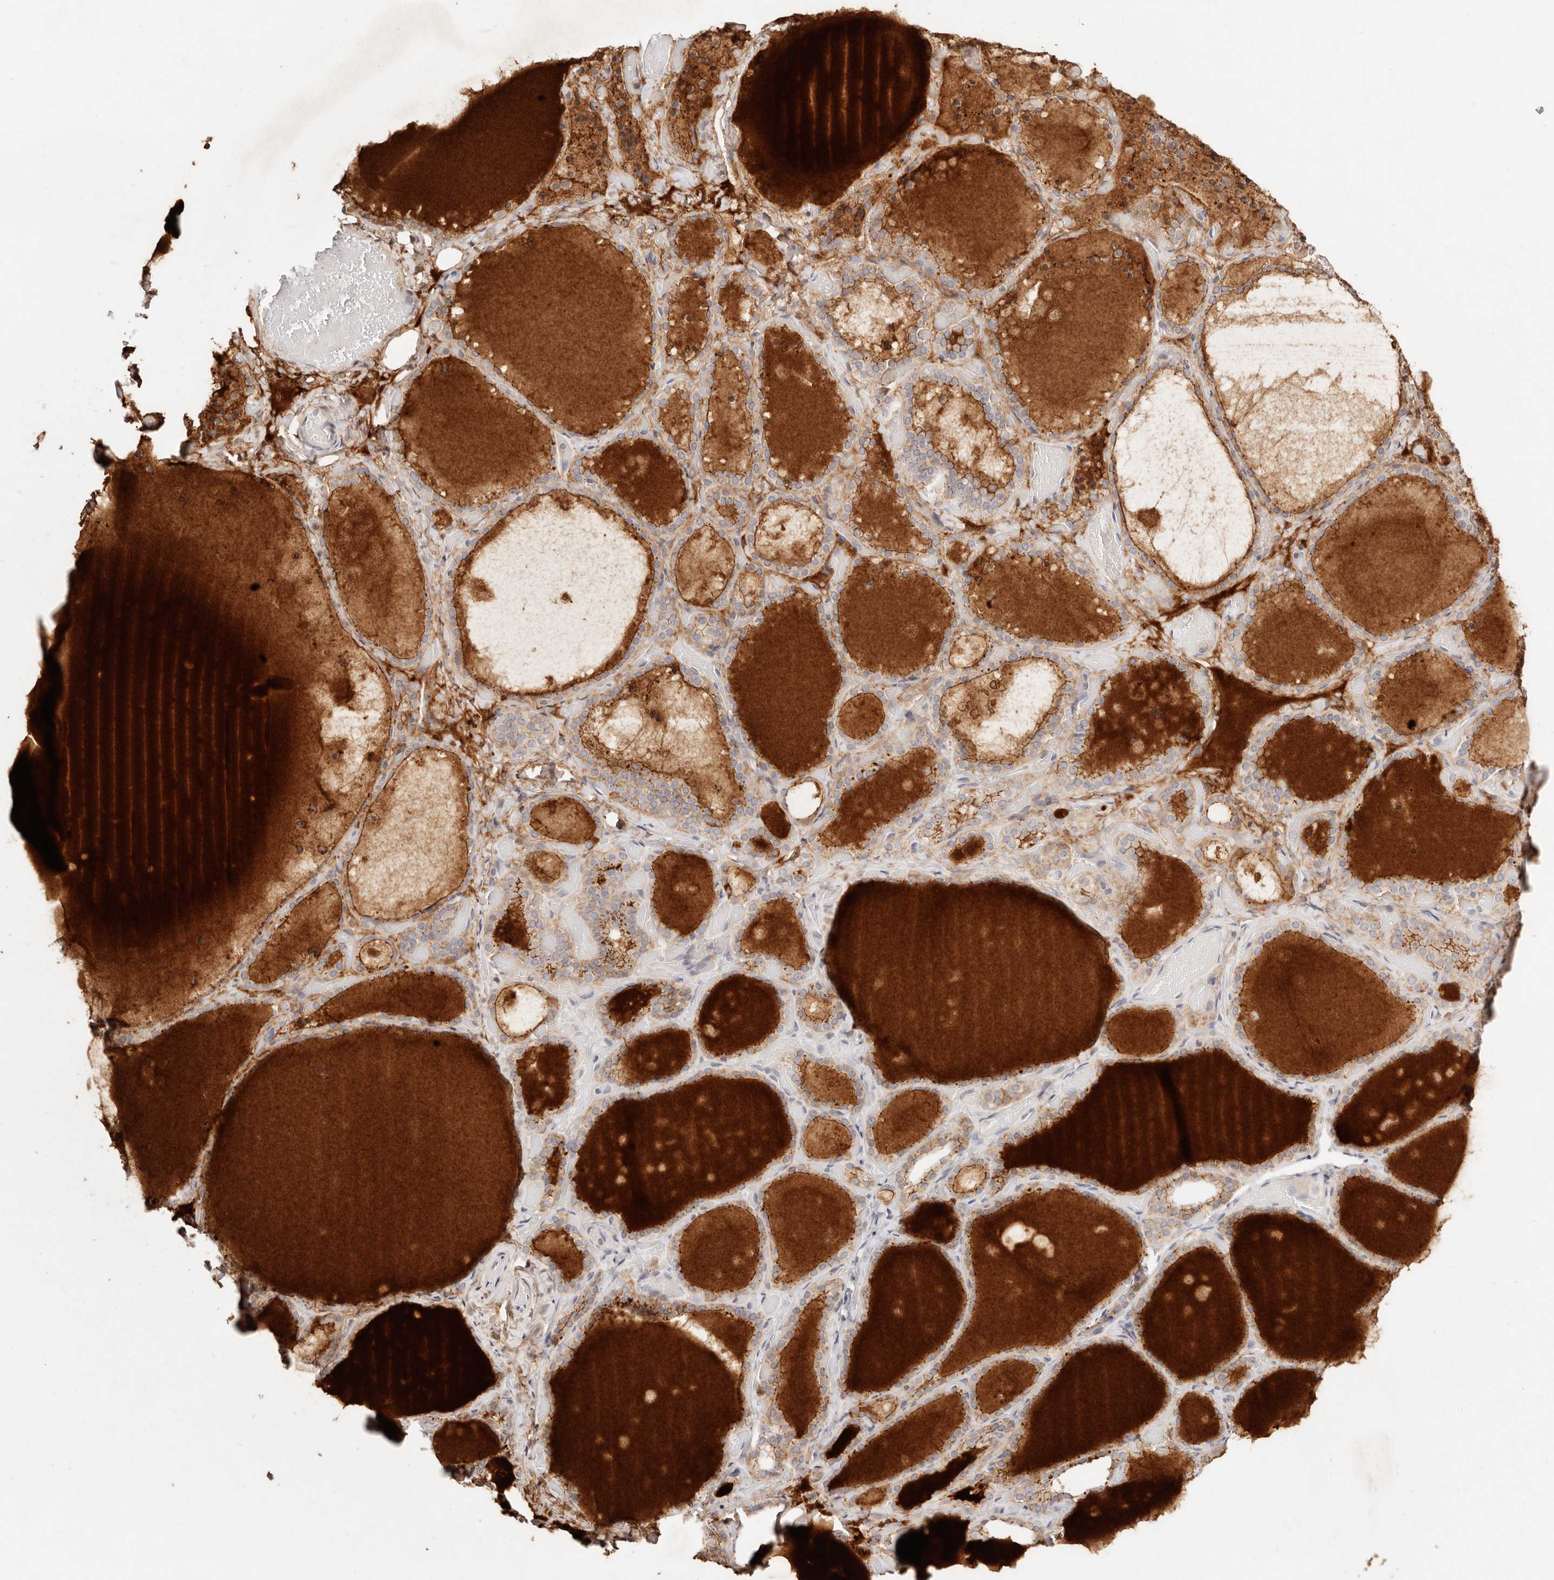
{"staining": {"intensity": "moderate", "quantity": ">75%", "location": "cytoplasmic/membranous"}, "tissue": "thyroid gland", "cell_type": "Glandular cells", "image_type": "normal", "snomed": [{"axis": "morphology", "description": "Normal tissue, NOS"}, {"axis": "topography", "description": "Thyroid gland"}], "caption": "IHC photomicrograph of unremarkable thyroid gland: thyroid gland stained using immunohistochemistry reveals medium levels of moderate protein expression localized specifically in the cytoplasmic/membranous of glandular cells, appearing as a cytoplasmic/membranous brown color.", "gene": "CXADR", "patient": {"sex": "female", "age": 44}}